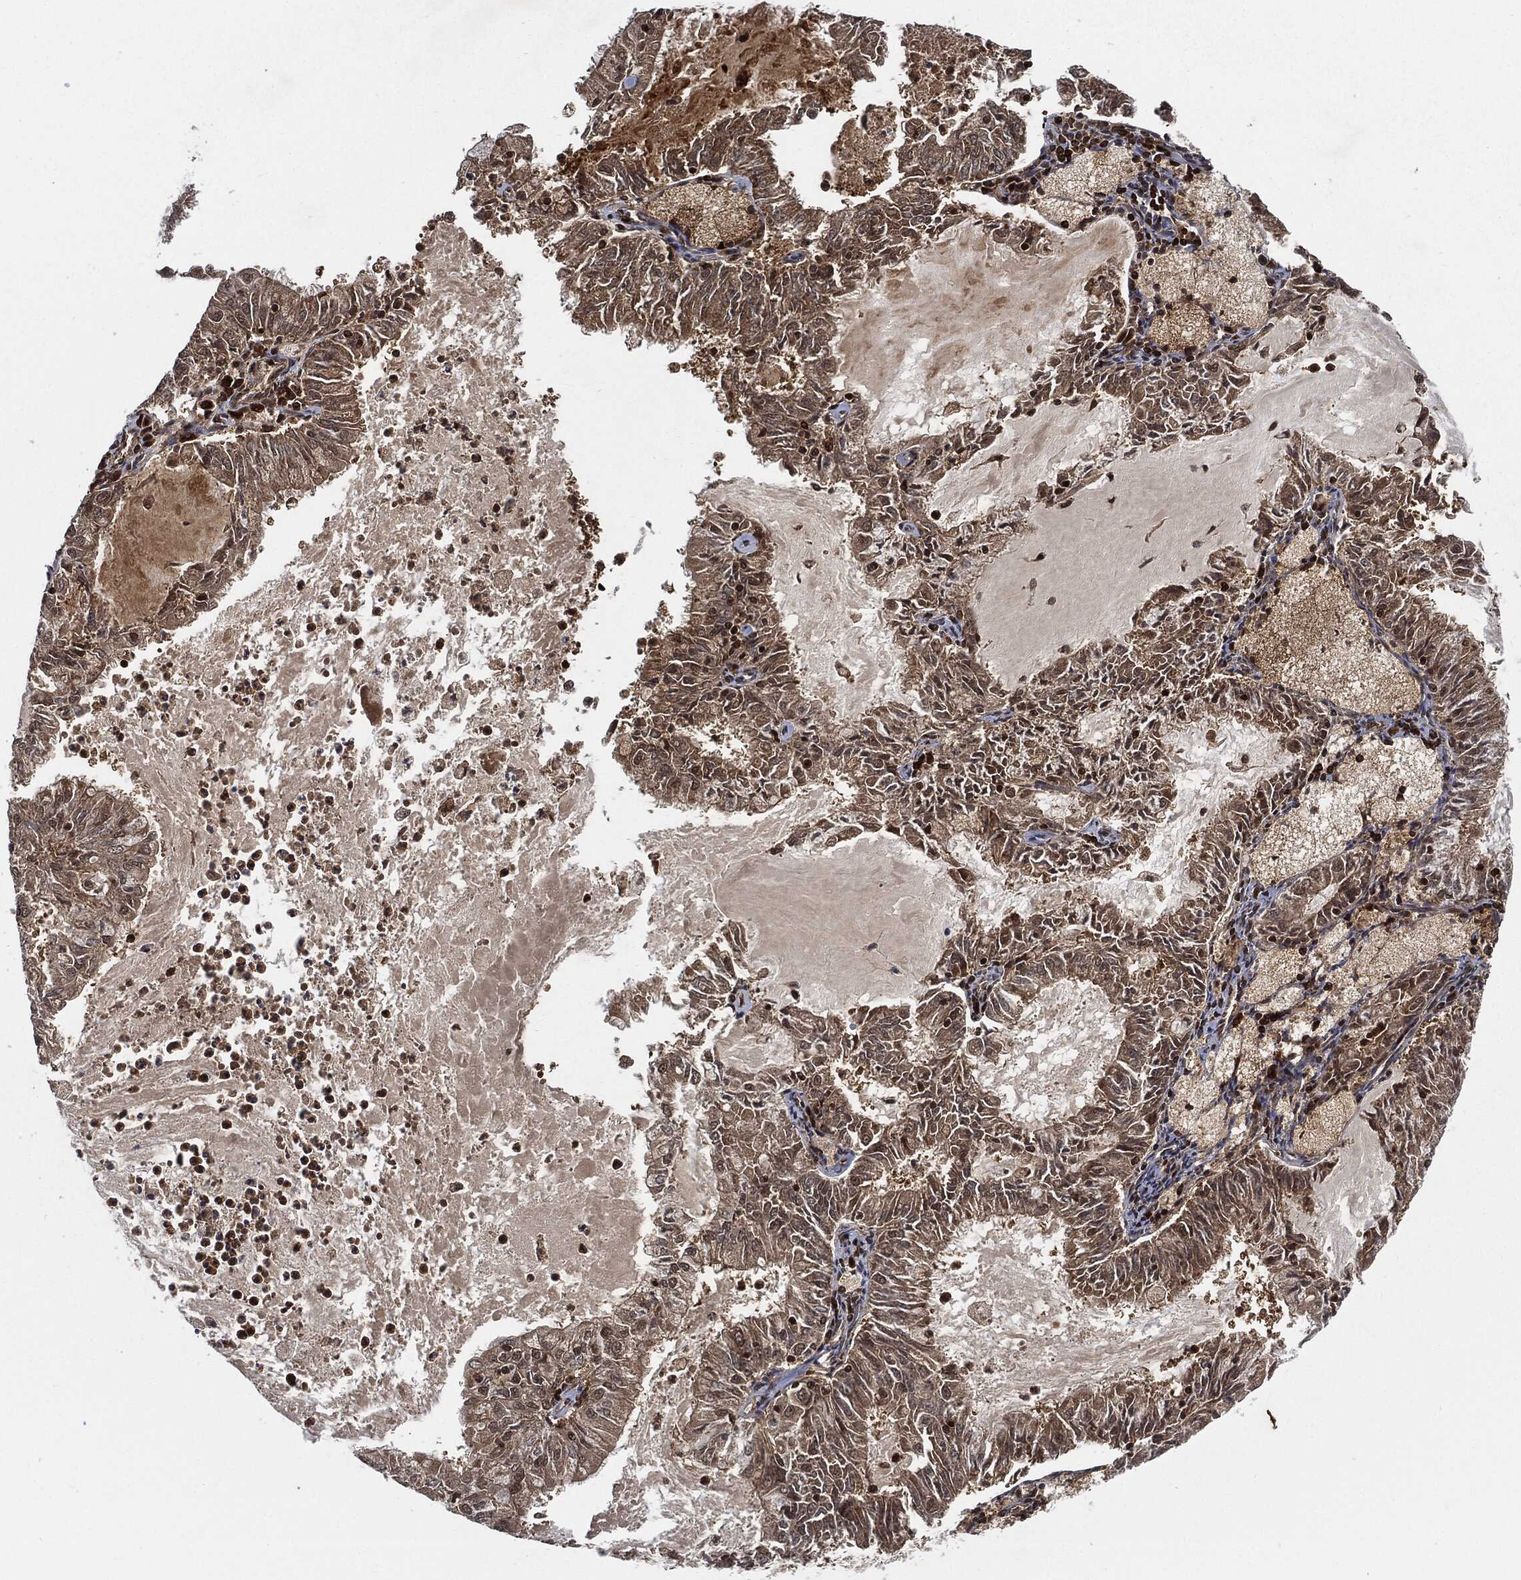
{"staining": {"intensity": "moderate", "quantity": ">75%", "location": "cytoplasmic/membranous"}, "tissue": "endometrial cancer", "cell_type": "Tumor cells", "image_type": "cancer", "snomed": [{"axis": "morphology", "description": "Adenocarcinoma, NOS"}, {"axis": "topography", "description": "Endometrium"}], "caption": "High-magnification brightfield microscopy of endometrial cancer (adenocarcinoma) stained with DAB (brown) and counterstained with hematoxylin (blue). tumor cells exhibit moderate cytoplasmic/membranous staining is present in approximately>75% of cells.", "gene": "CUTA", "patient": {"sex": "female", "age": 57}}